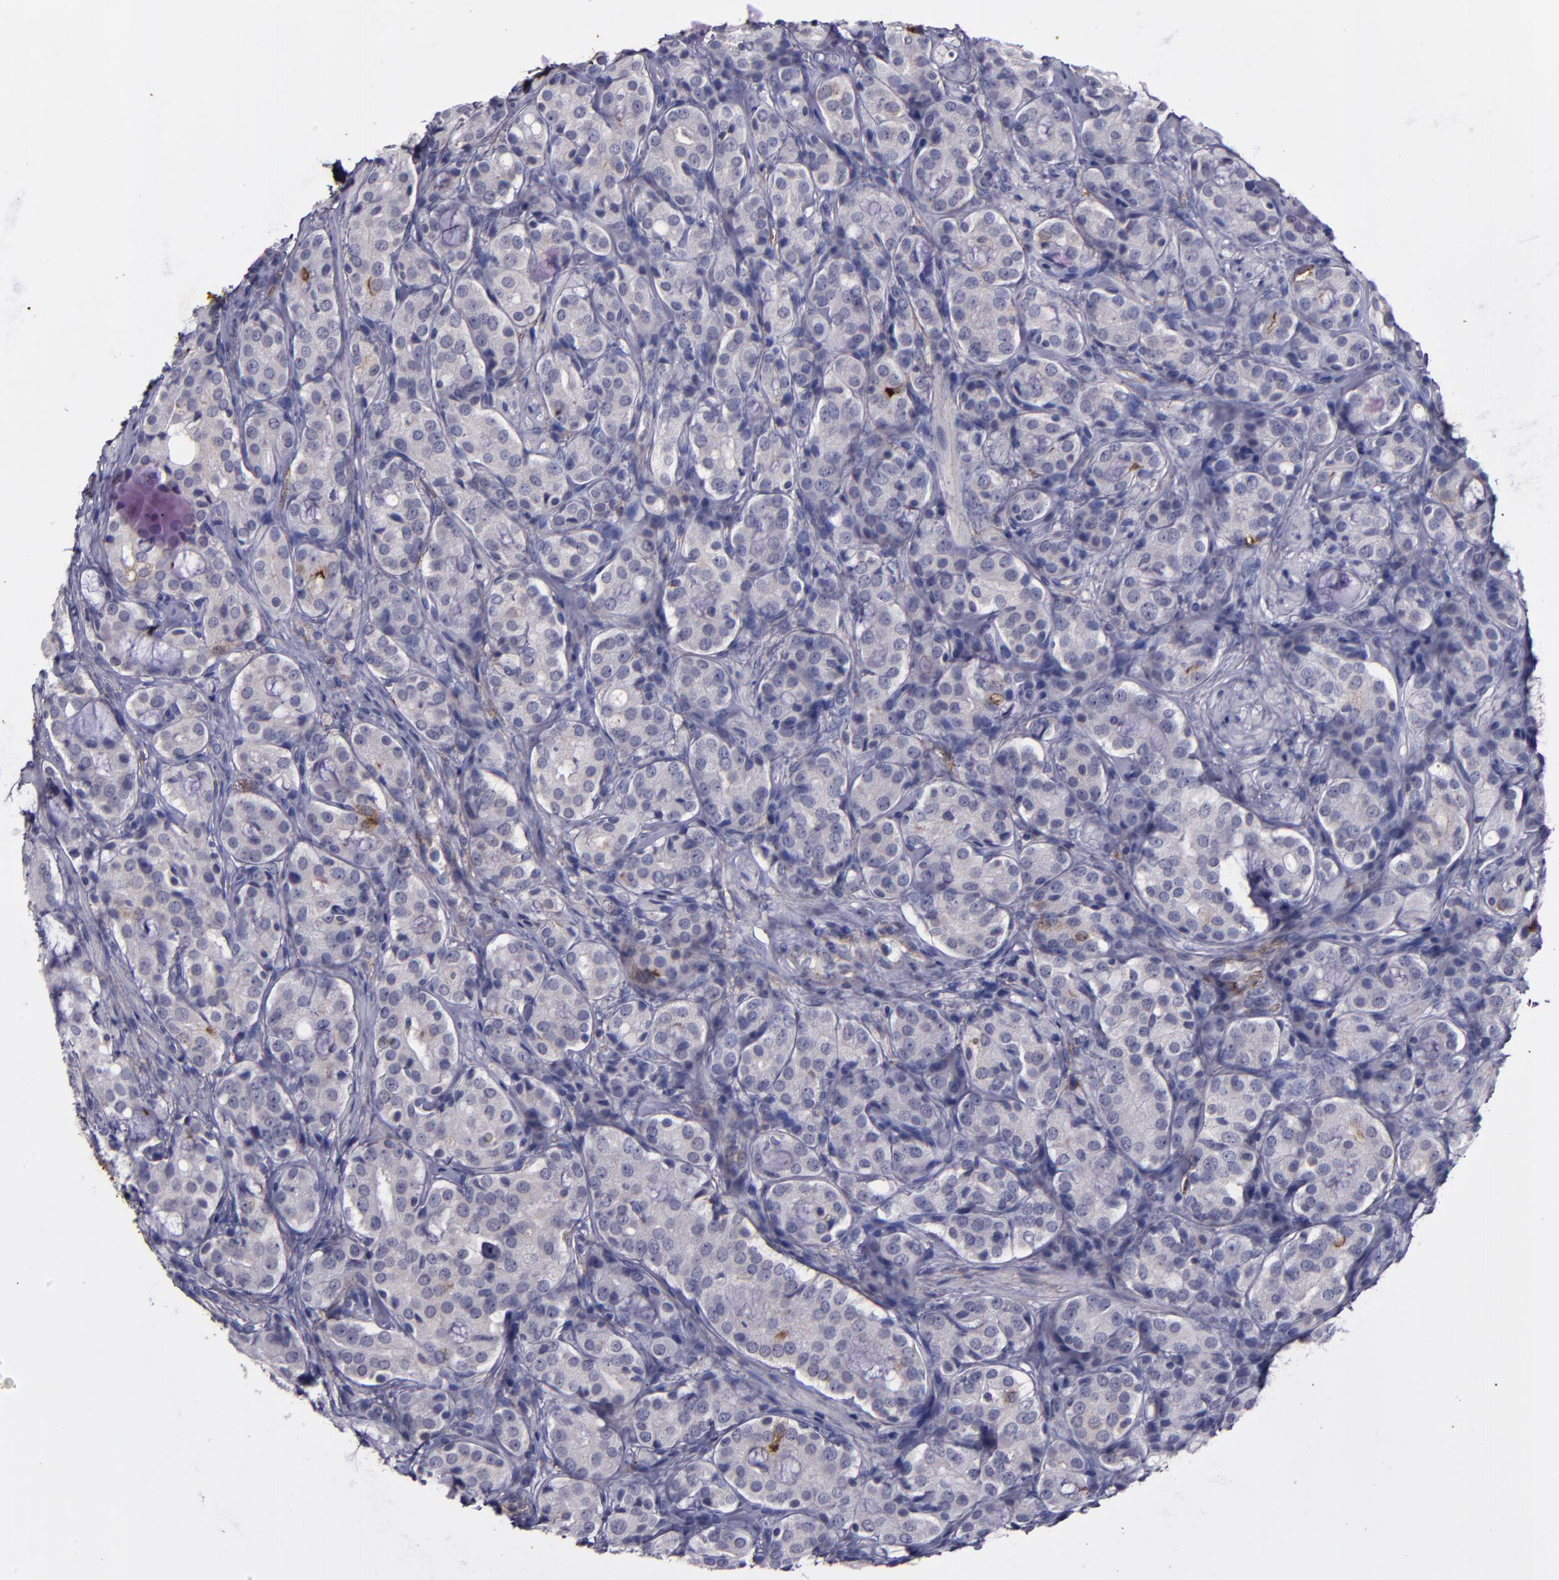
{"staining": {"intensity": "weak", "quantity": "<25%", "location": "cytoplasmic/membranous"}, "tissue": "prostate cancer", "cell_type": "Tumor cells", "image_type": "cancer", "snomed": [{"axis": "morphology", "description": "Adenocarcinoma, High grade"}, {"axis": "topography", "description": "Prostate"}], "caption": "Prostate cancer (adenocarcinoma (high-grade)) was stained to show a protein in brown. There is no significant staining in tumor cells.", "gene": "MFGE8", "patient": {"sex": "male", "age": 72}}